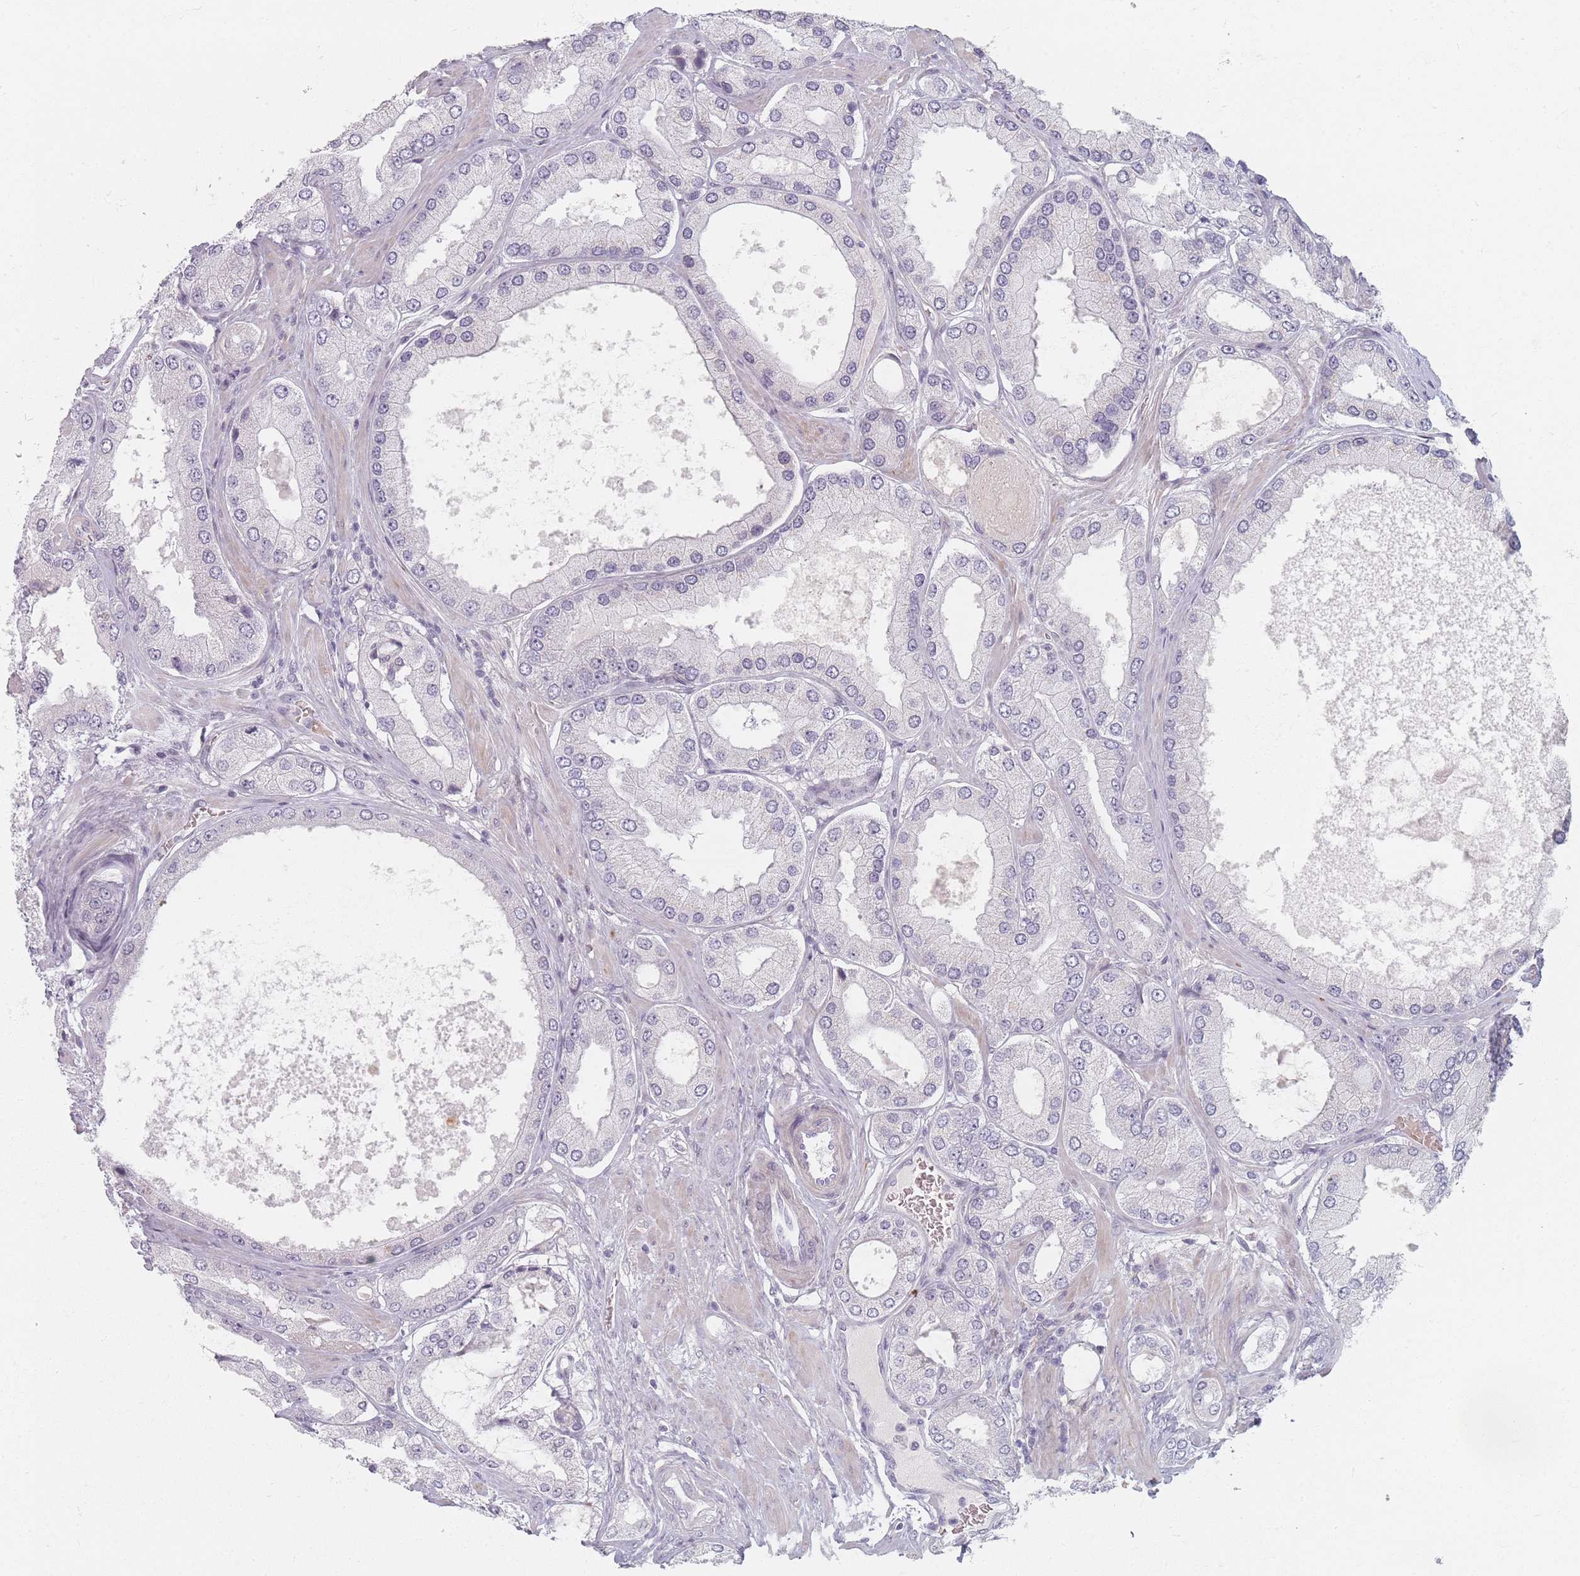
{"staining": {"intensity": "negative", "quantity": "none", "location": "none"}, "tissue": "prostate cancer", "cell_type": "Tumor cells", "image_type": "cancer", "snomed": [{"axis": "morphology", "description": "Adenocarcinoma, Low grade"}, {"axis": "topography", "description": "Prostate"}], "caption": "This is a micrograph of immunohistochemistry (IHC) staining of prostate cancer (adenocarcinoma (low-grade)), which shows no positivity in tumor cells. (DAB (3,3'-diaminobenzidine) IHC with hematoxylin counter stain).", "gene": "TMOD1", "patient": {"sex": "male", "age": 42}}